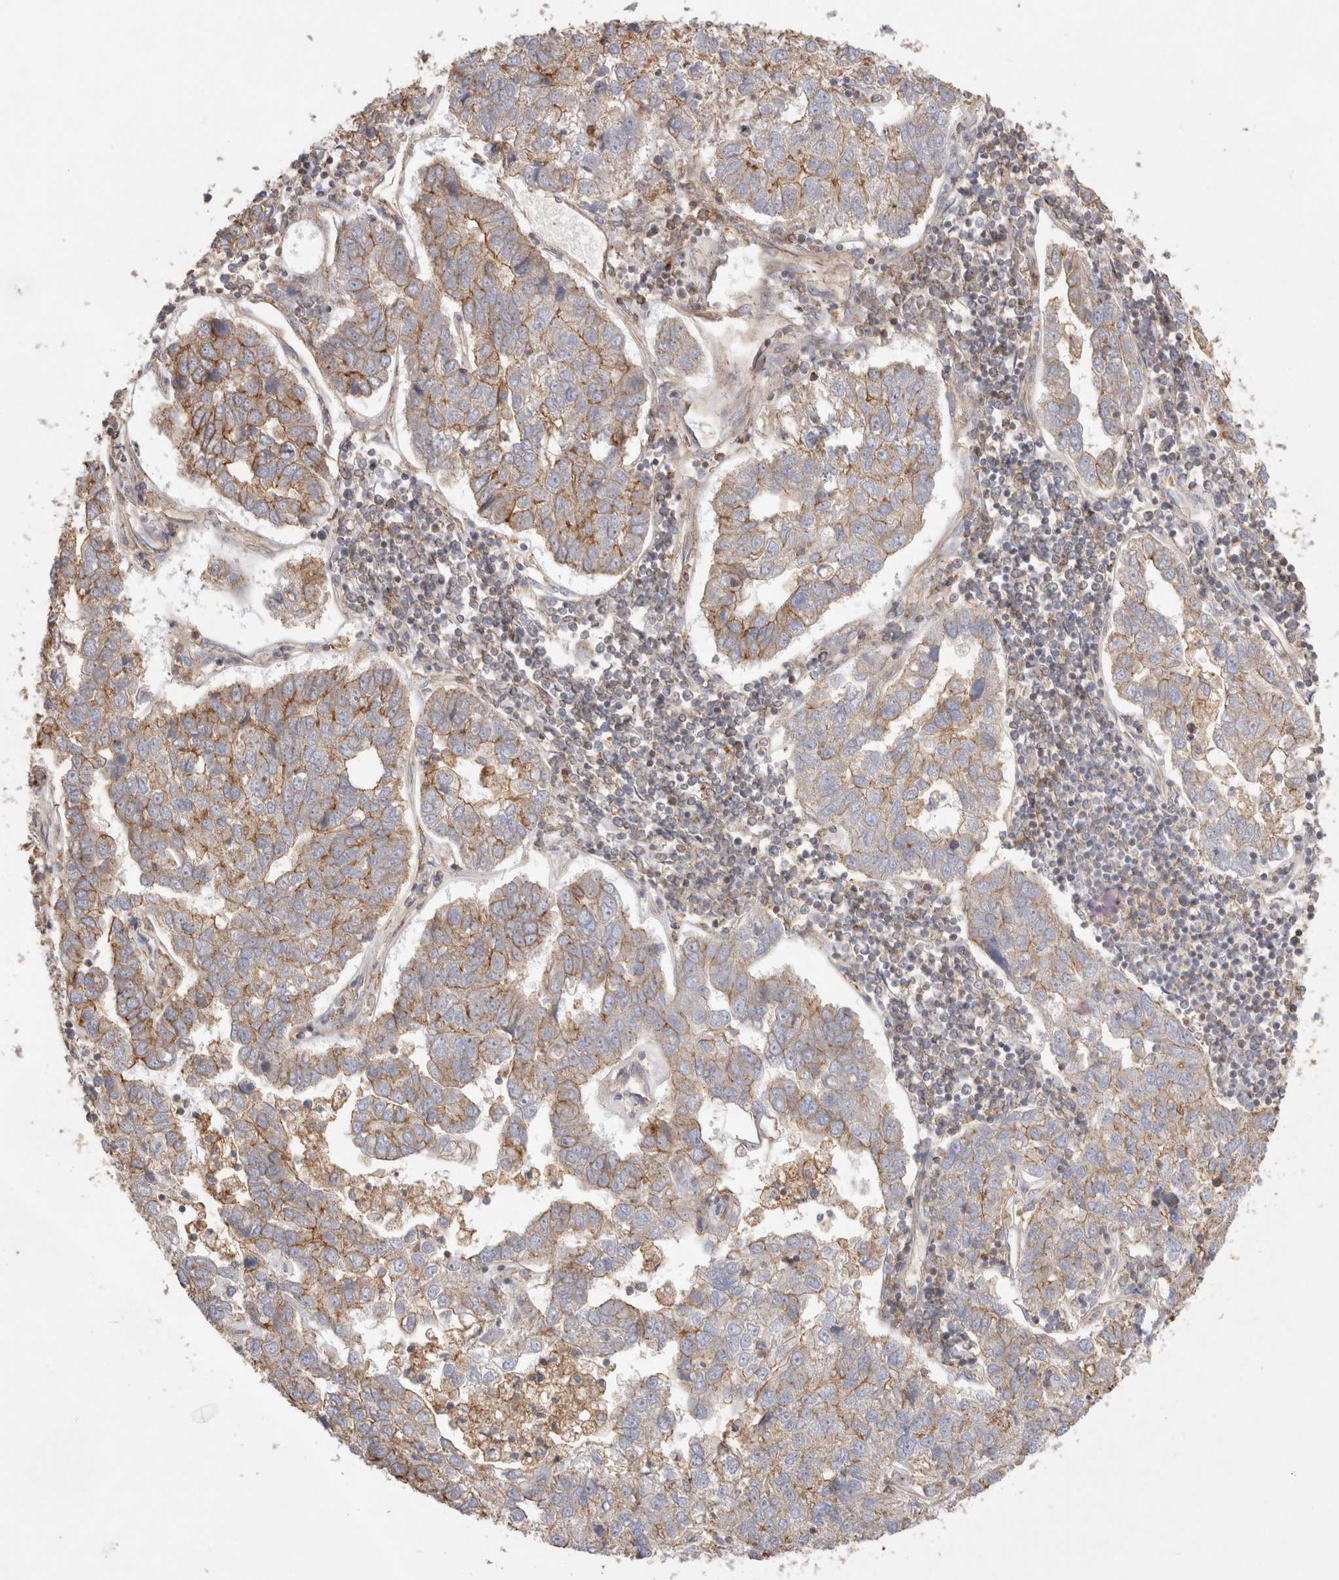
{"staining": {"intensity": "weak", "quantity": ">75%", "location": "cytoplasmic/membranous"}, "tissue": "pancreatic cancer", "cell_type": "Tumor cells", "image_type": "cancer", "snomed": [{"axis": "morphology", "description": "Adenocarcinoma, NOS"}, {"axis": "topography", "description": "Pancreas"}], "caption": "Immunohistochemical staining of pancreatic cancer demonstrates low levels of weak cytoplasmic/membranous protein expression in approximately >75% of tumor cells. (DAB (3,3'-diaminobenzidine) IHC, brown staining for protein, blue staining for nuclei).", "gene": "CHMP6", "patient": {"sex": "female", "age": 61}}